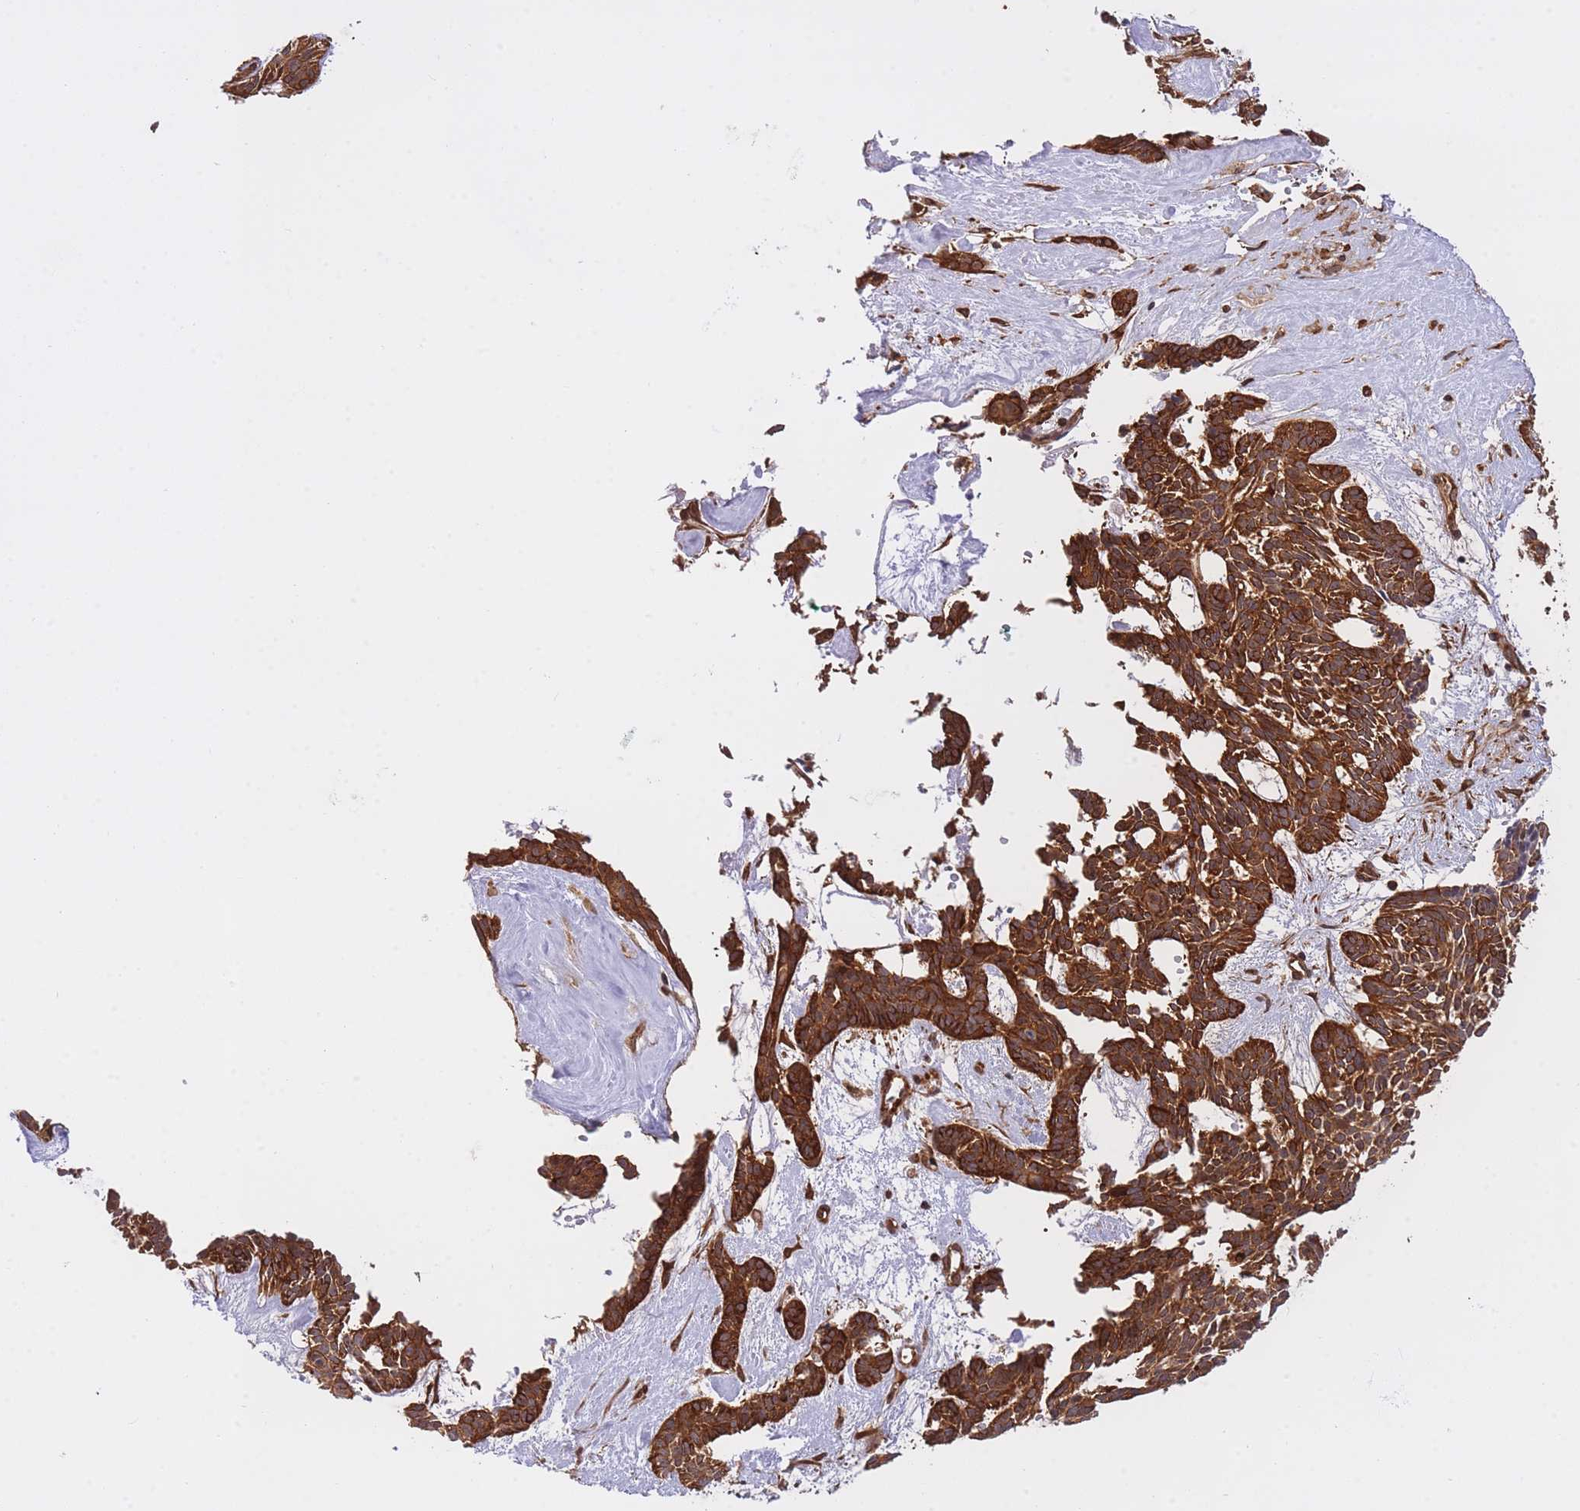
{"staining": {"intensity": "strong", "quantity": ">75%", "location": "cytoplasmic/membranous"}, "tissue": "skin cancer", "cell_type": "Tumor cells", "image_type": "cancer", "snomed": [{"axis": "morphology", "description": "Basal cell carcinoma"}, {"axis": "topography", "description": "Skin"}], "caption": "Strong cytoplasmic/membranous protein positivity is present in about >75% of tumor cells in skin cancer.", "gene": "EXOSC8", "patient": {"sex": "male", "age": 61}}